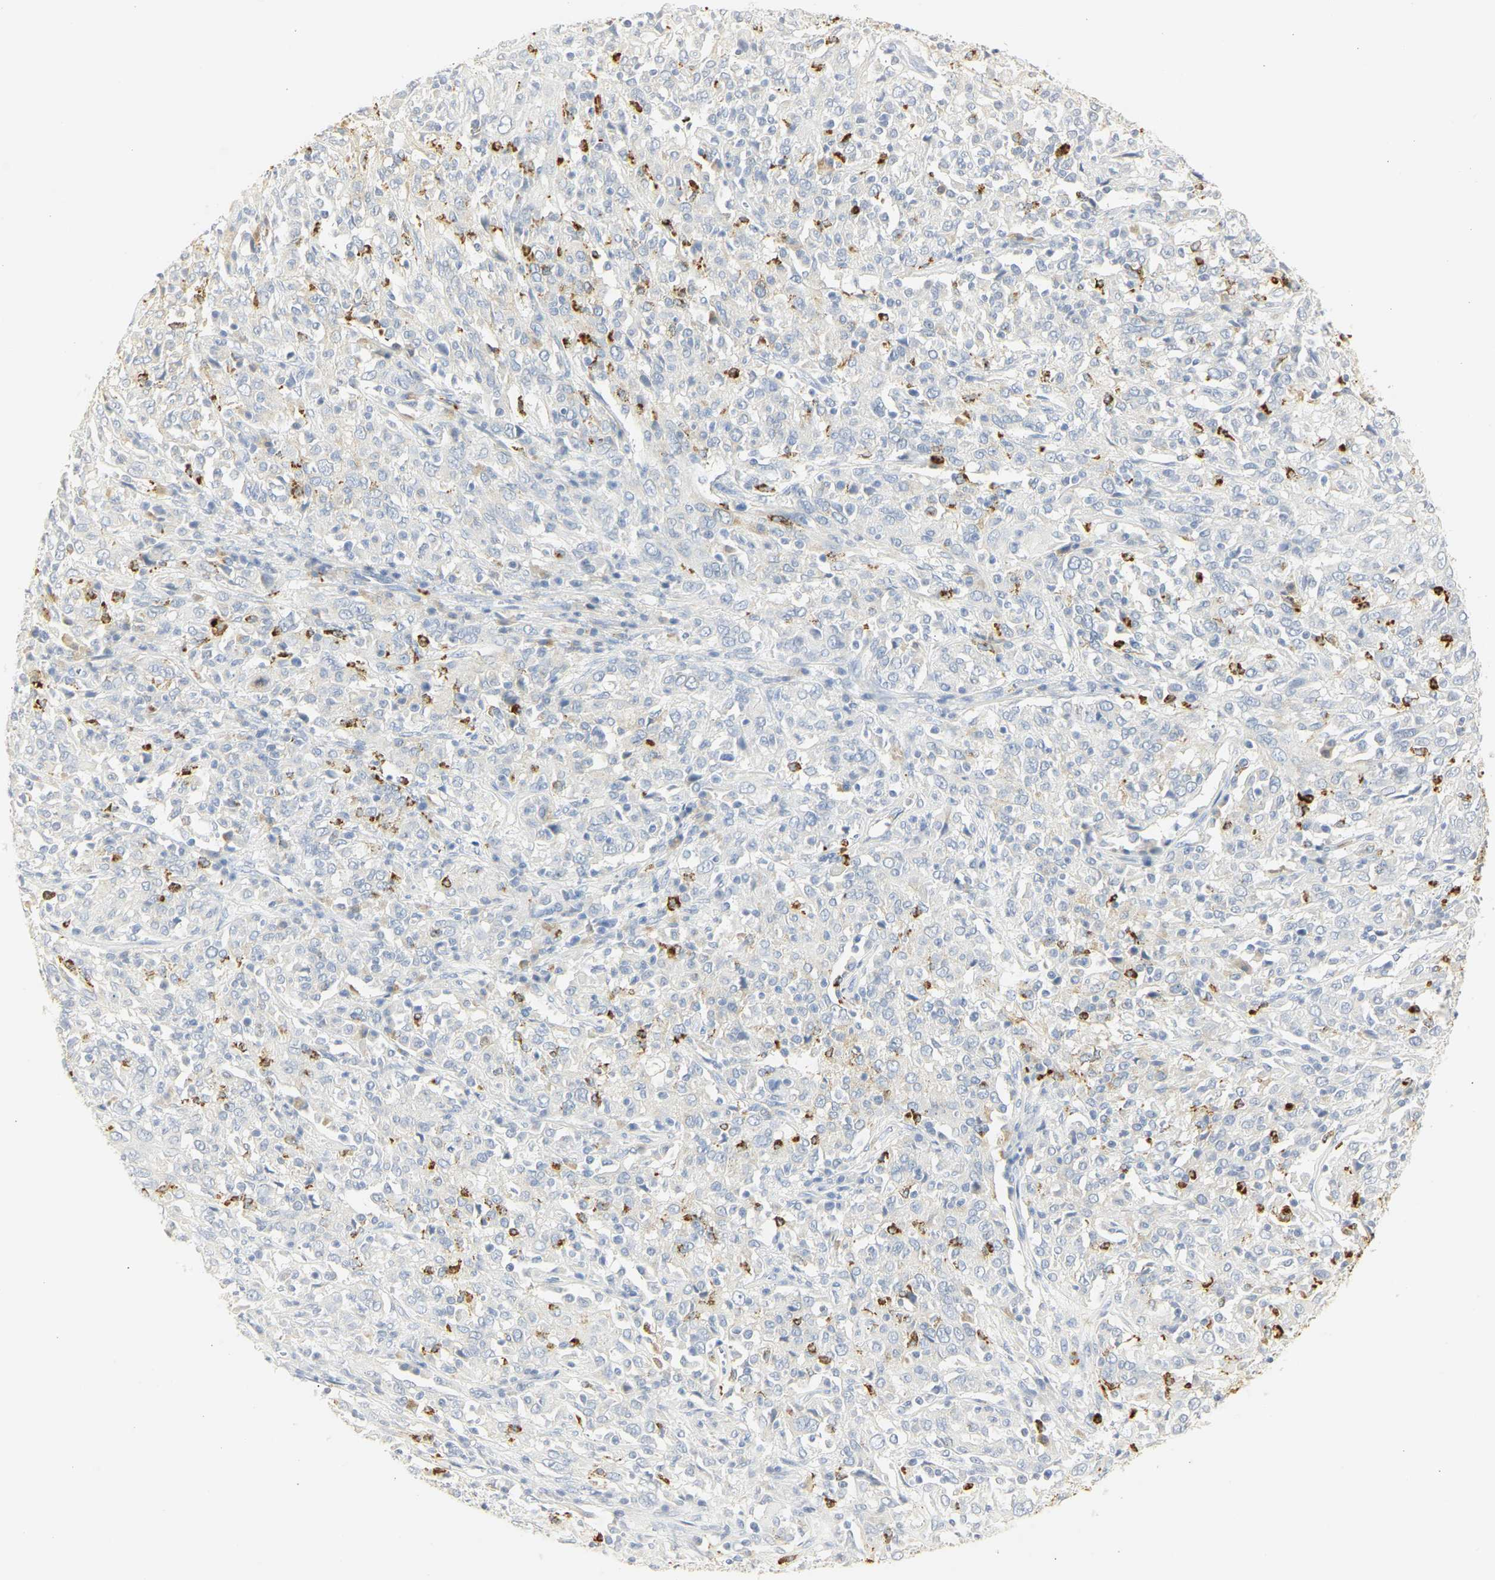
{"staining": {"intensity": "negative", "quantity": "none", "location": "none"}, "tissue": "cervical cancer", "cell_type": "Tumor cells", "image_type": "cancer", "snomed": [{"axis": "morphology", "description": "Squamous cell carcinoma, NOS"}, {"axis": "topography", "description": "Cervix"}], "caption": "Tumor cells show no significant staining in squamous cell carcinoma (cervical). Nuclei are stained in blue.", "gene": "MPO", "patient": {"sex": "female", "age": 46}}